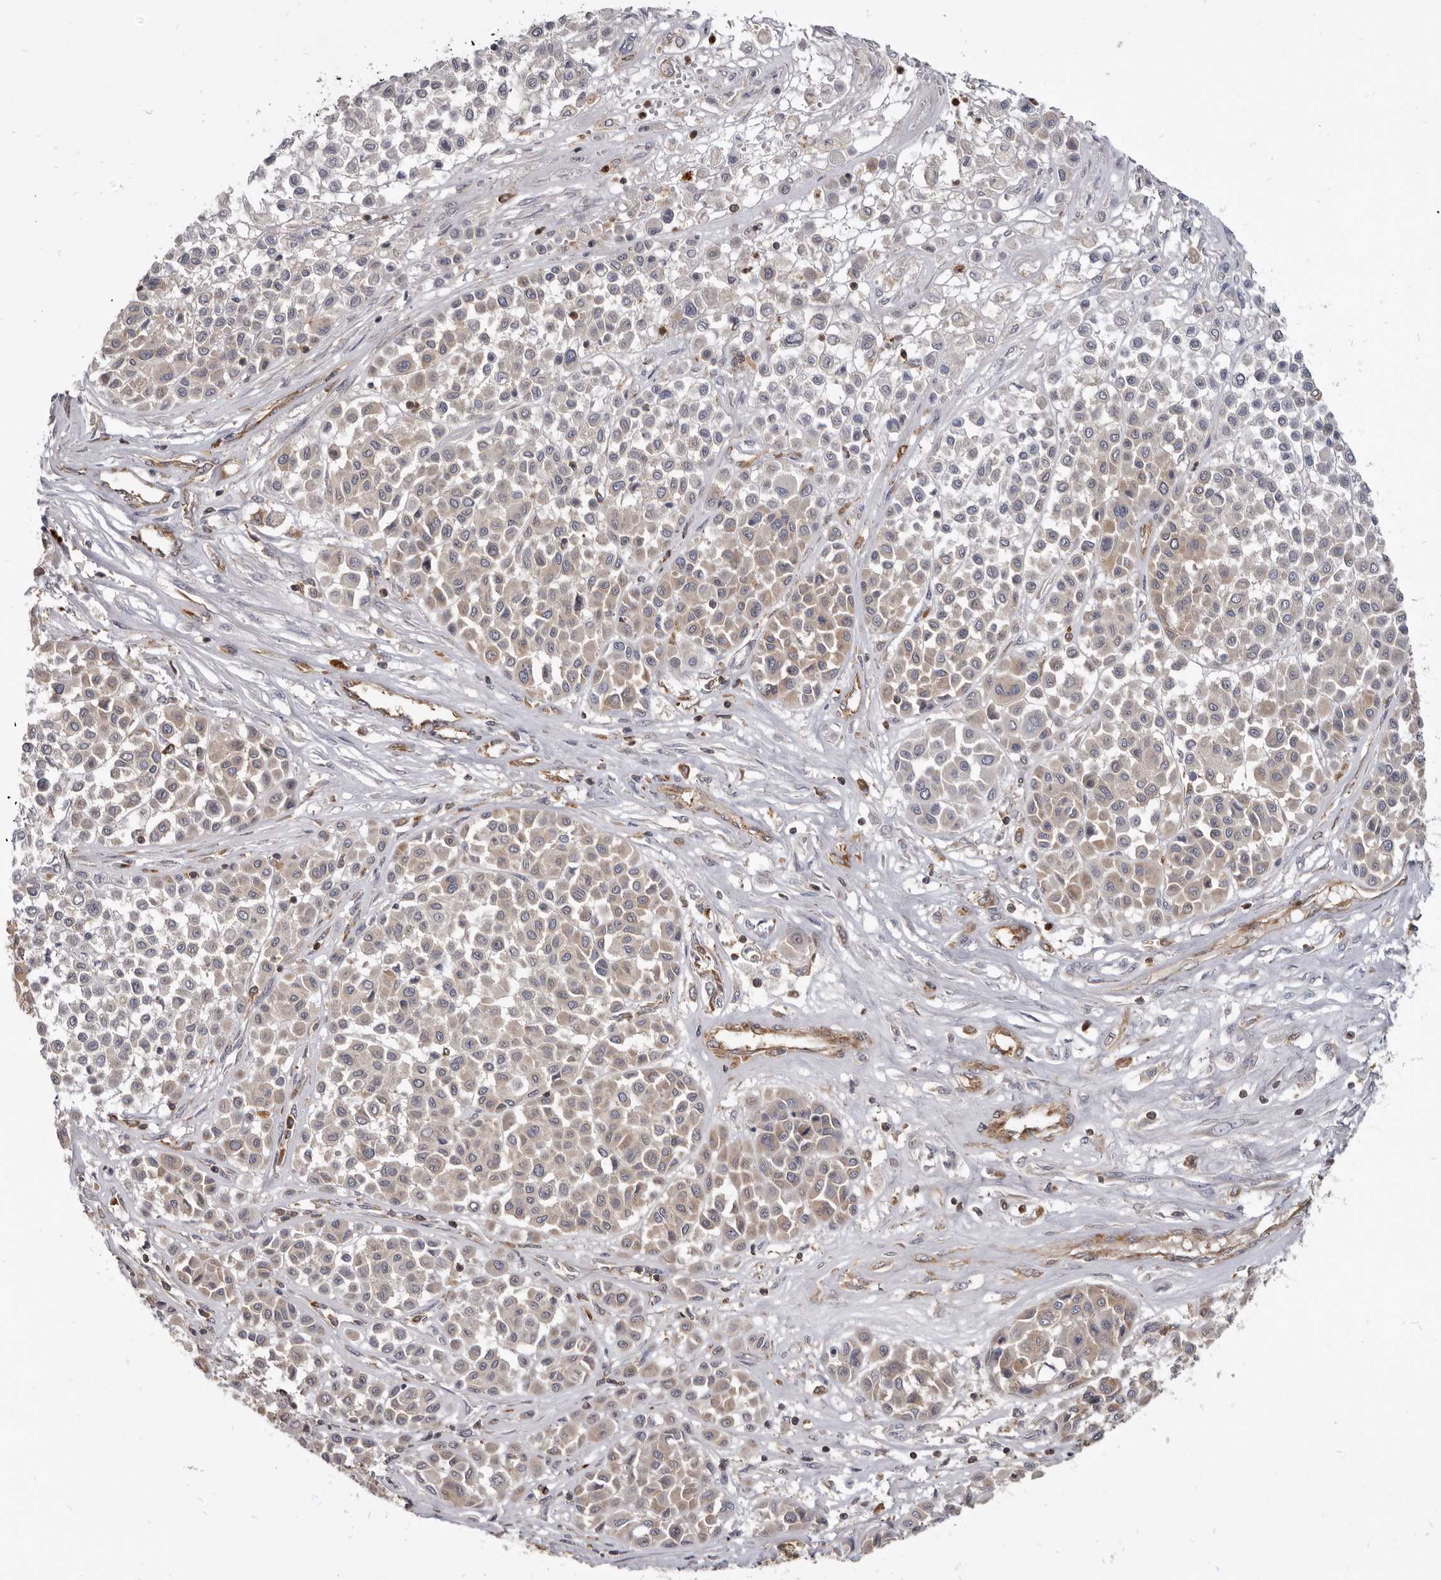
{"staining": {"intensity": "negative", "quantity": "none", "location": "none"}, "tissue": "melanoma", "cell_type": "Tumor cells", "image_type": "cancer", "snomed": [{"axis": "morphology", "description": "Malignant melanoma, Metastatic site"}, {"axis": "topography", "description": "Soft tissue"}], "caption": "A photomicrograph of melanoma stained for a protein exhibits no brown staining in tumor cells.", "gene": "CBL", "patient": {"sex": "male", "age": 41}}